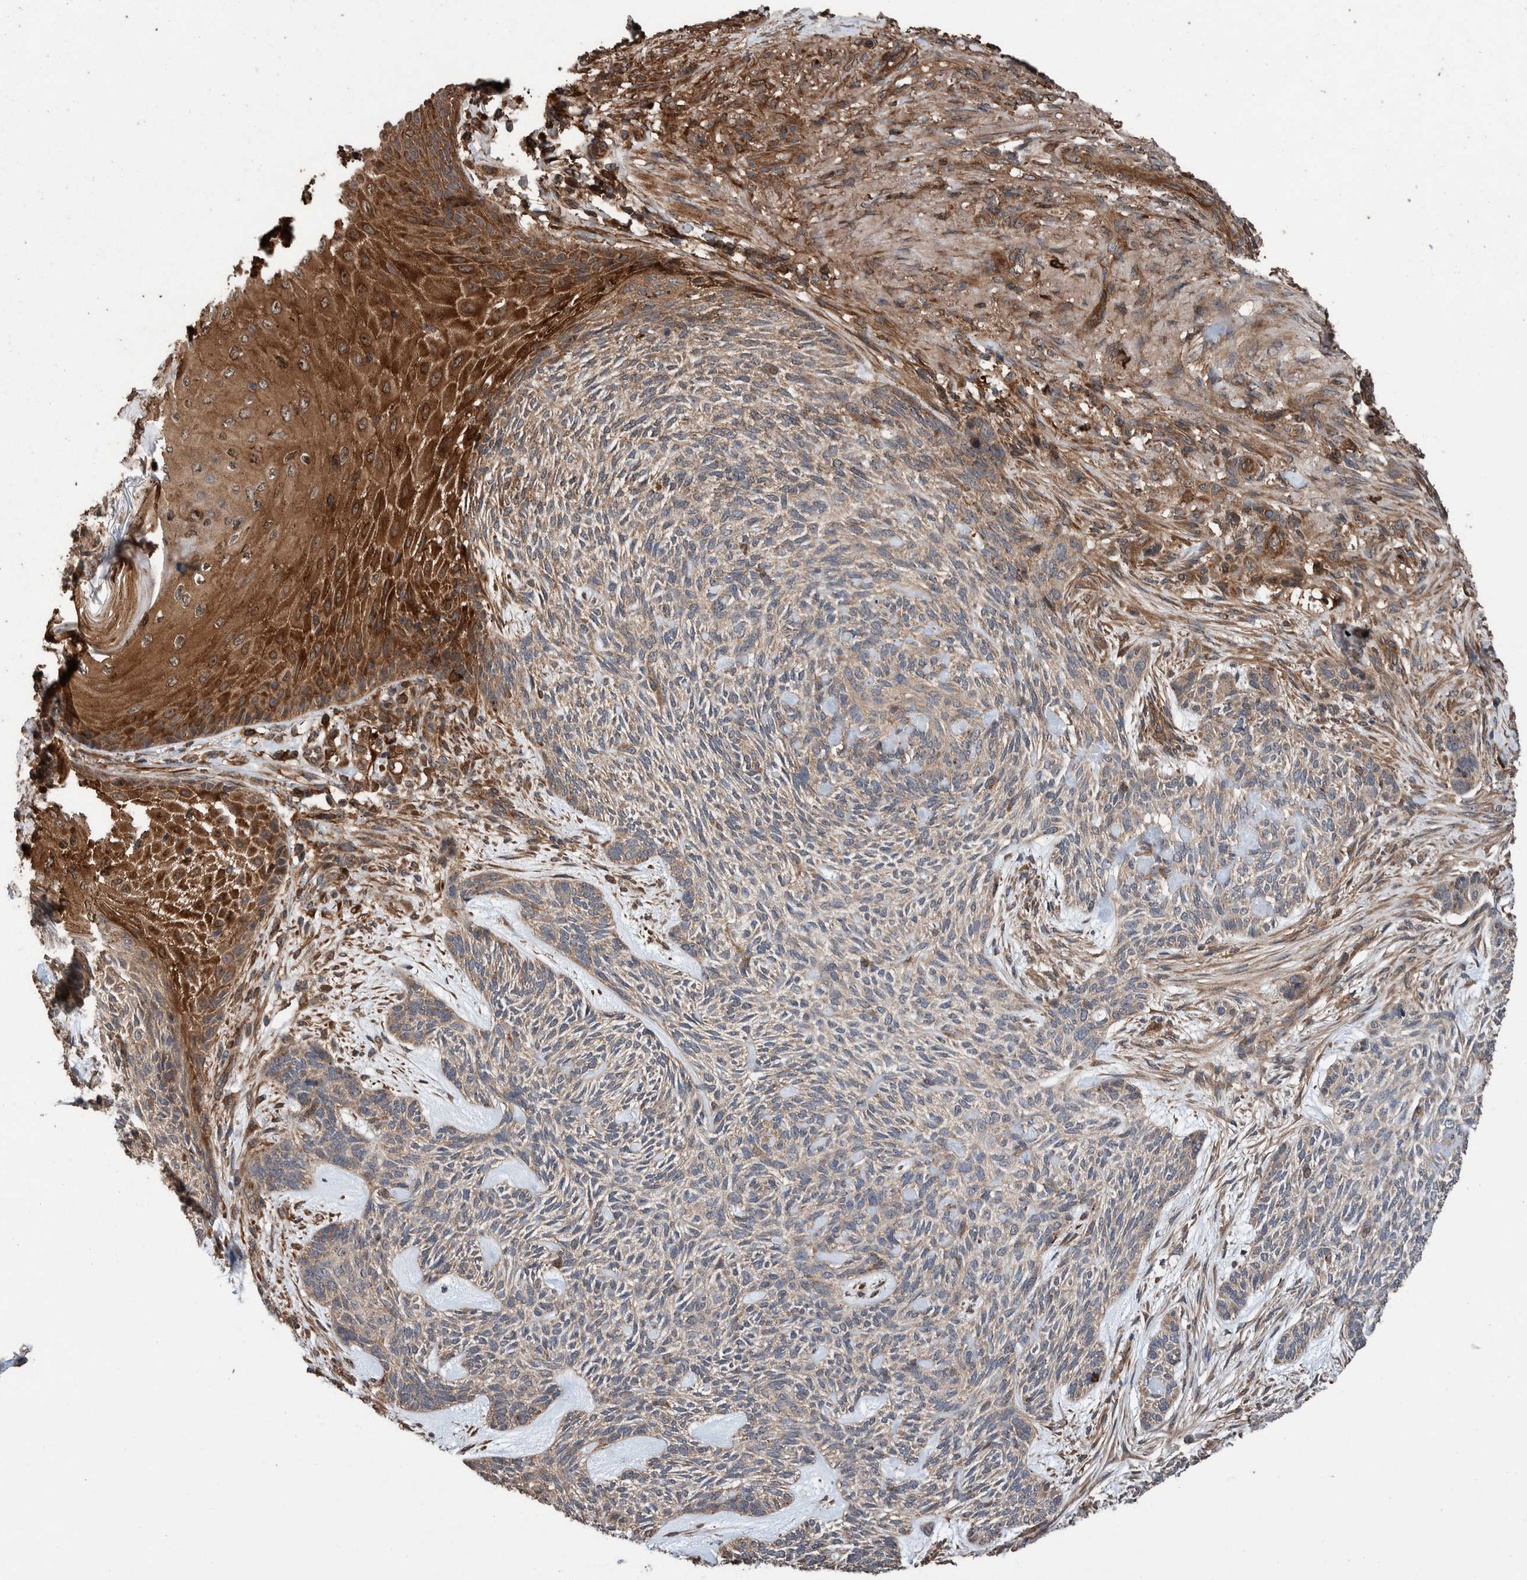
{"staining": {"intensity": "weak", "quantity": "25%-75%", "location": "cytoplasmic/membranous"}, "tissue": "skin cancer", "cell_type": "Tumor cells", "image_type": "cancer", "snomed": [{"axis": "morphology", "description": "Basal cell carcinoma"}, {"axis": "topography", "description": "Skin"}], "caption": "High-magnification brightfield microscopy of skin cancer stained with DAB (brown) and counterstained with hematoxylin (blue). tumor cells exhibit weak cytoplasmic/membranous expression is identified in about25%-75% of cells.", "gene": "TRIM16", "patient": {"sex": "male", "age": 55}}